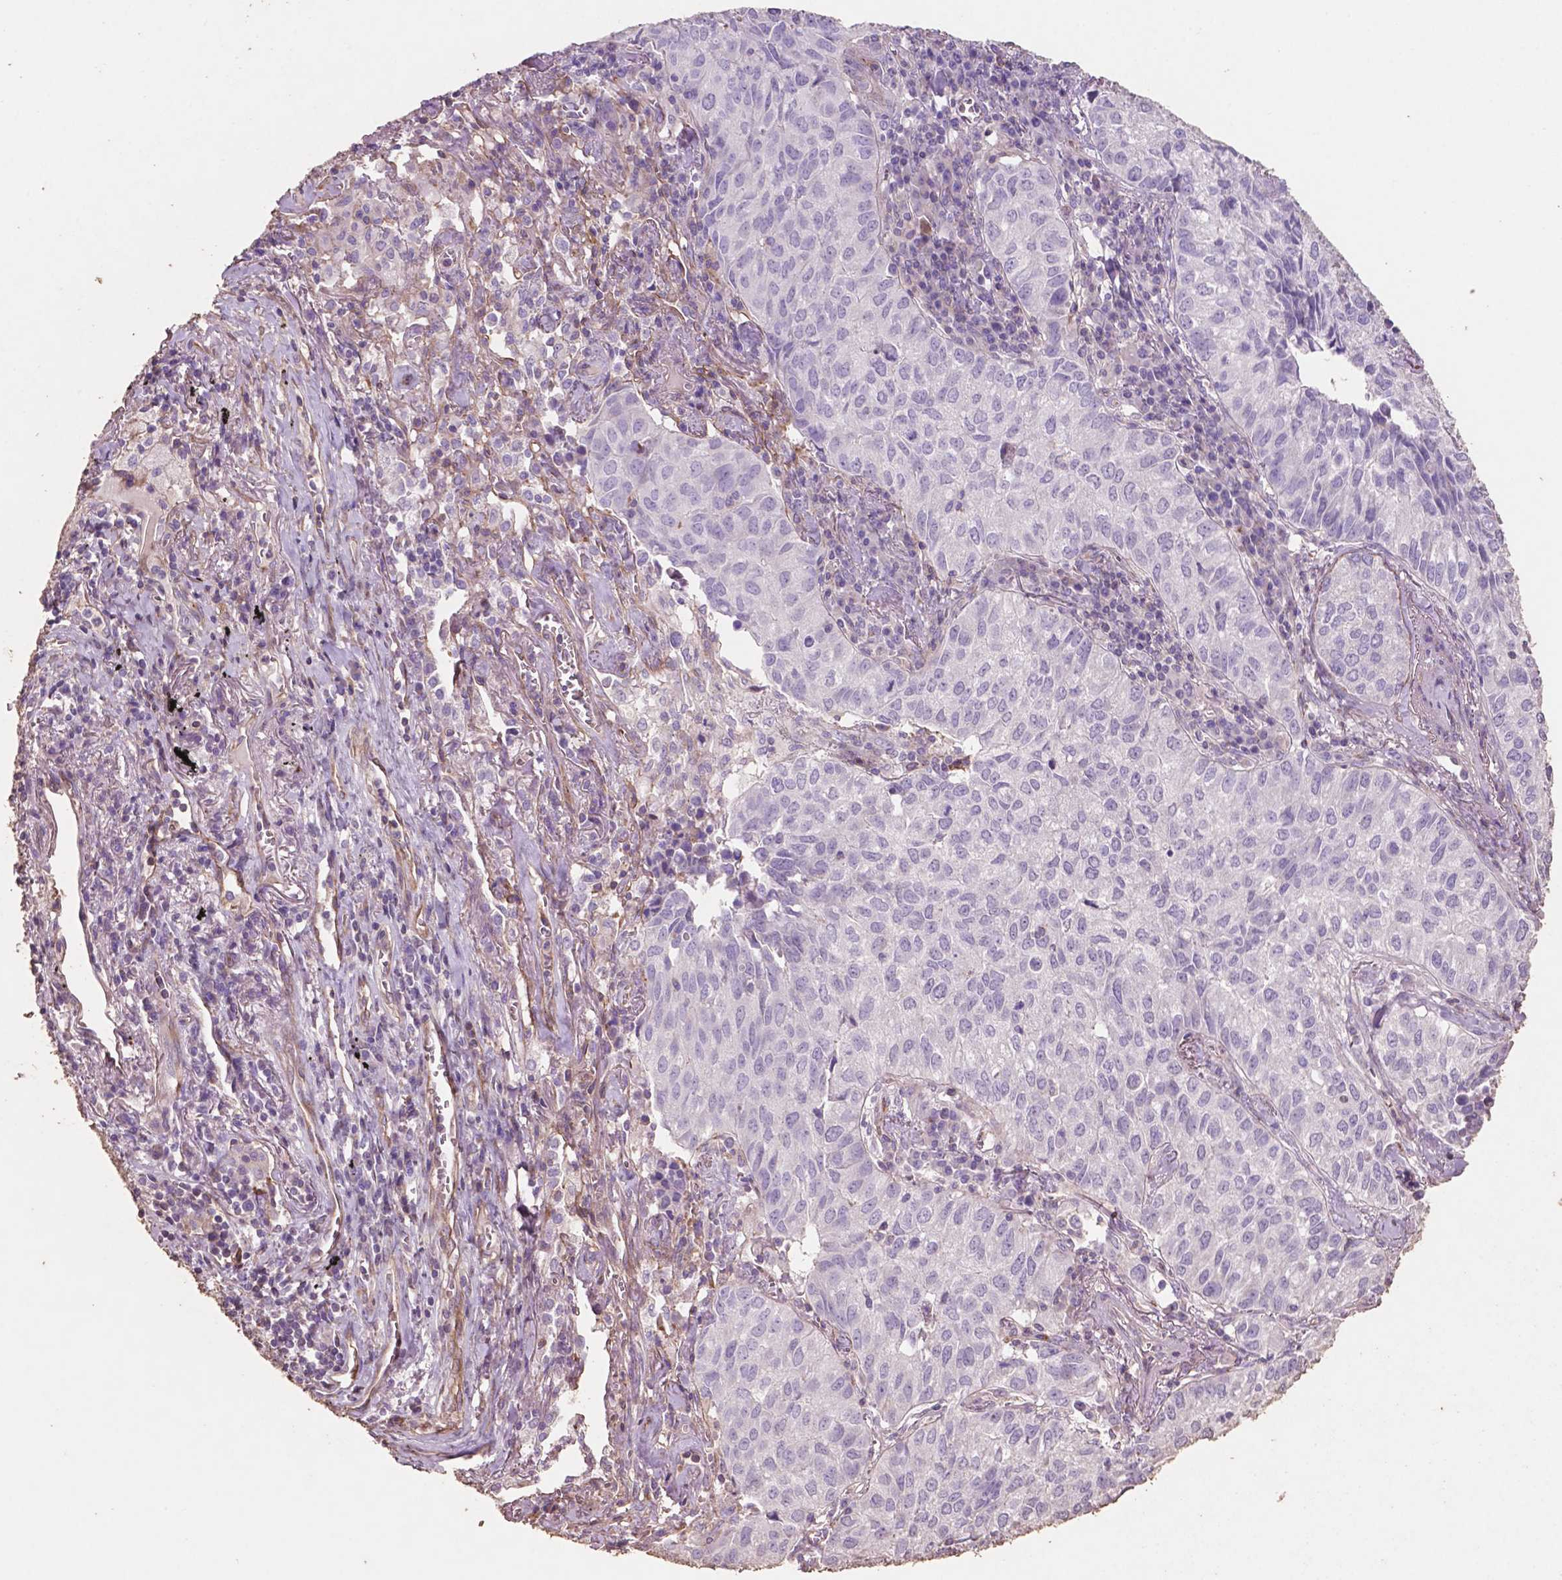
{"staining": {"intensity": "negative", "quantity": "none", "location": "none"}, "tissue": "lung cancer", "cell_type": "Tumor cells", "image_type": "cancer", "snomed": [{"axis": "morphology", "description": "Adenocarcinoma, NOS"}, {"axis": "topography", "description": "Lung"}], "caption": "Immunohistochemical staining of lung cancer demonstrates no significant positivity in tumor cells.", "gene": "COMMD4", "patient": {"sex": "female", "age": 50}}